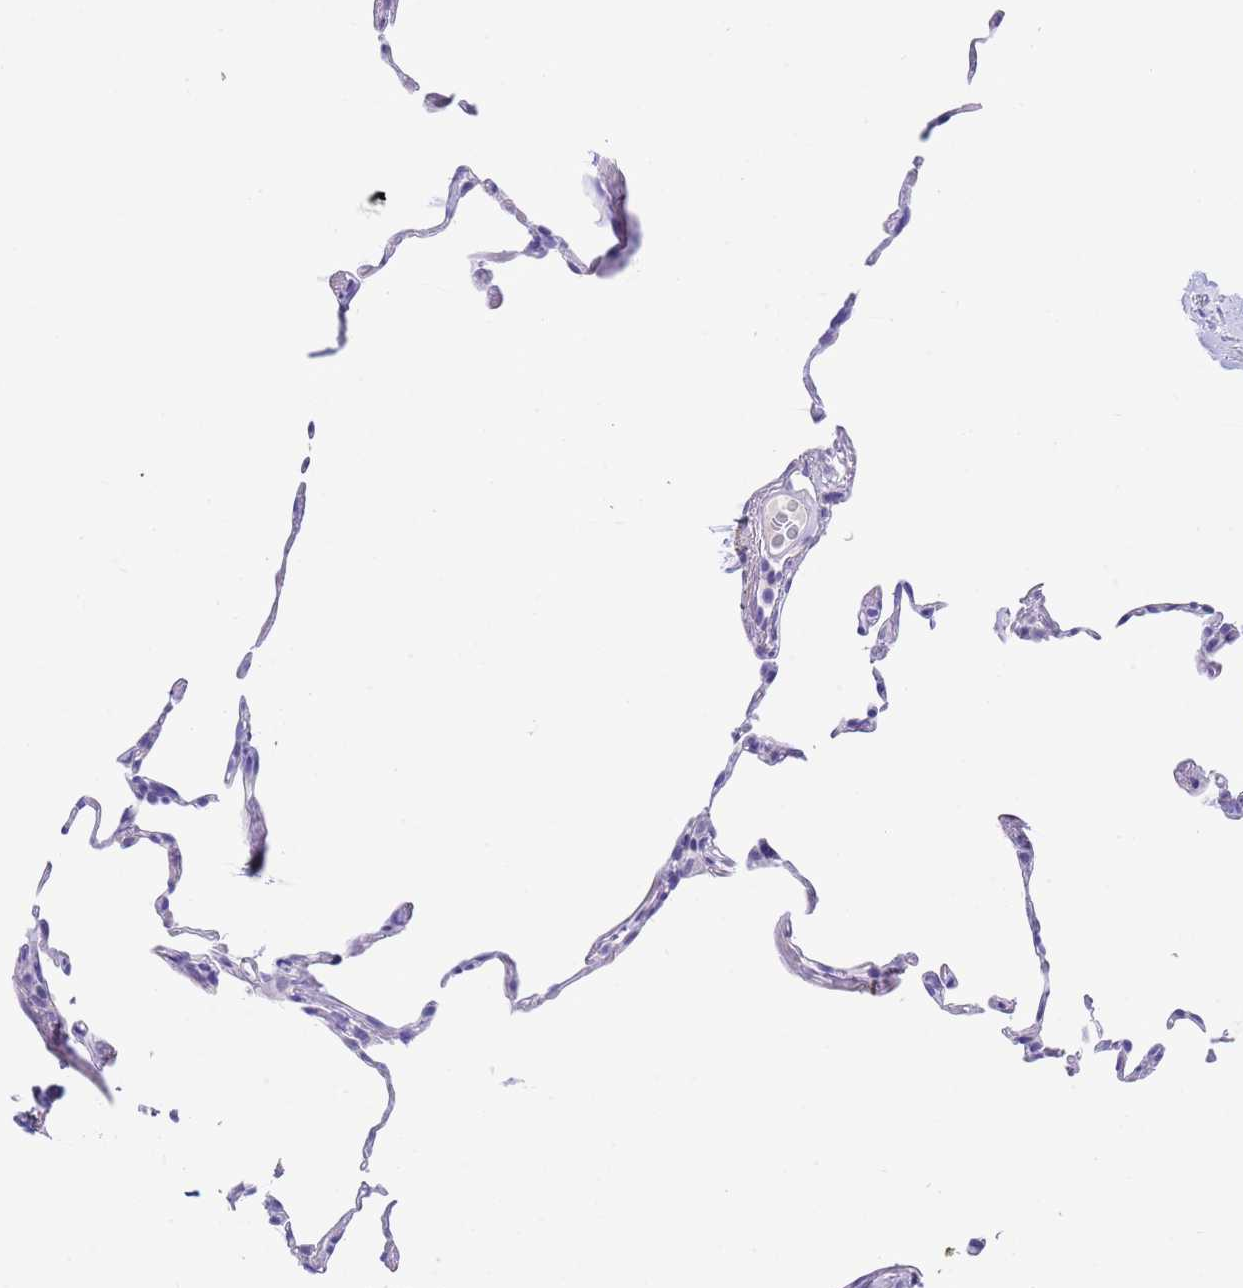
{"staining": {"intensity": "negative", "quantity": "none", "location": "none"}, "tissue": "lung", "cell_type": "Alveolar cells", "image_type": "normal", "snomed": [{"axis": "morphology", "description": "Normal tissue, NOS"}, {"axis": "topography", "description": "Lung"}], "caption": "IHC photomicrograph of unremarkable lung stained for a protein (brown), which demonstrates no staining in alveolar cells. (DAB immunohistochemistry visualized using brightfield microscopy, high magnification).", "gene": "USP38", "patient": {"sex": "female", "age": 57}}